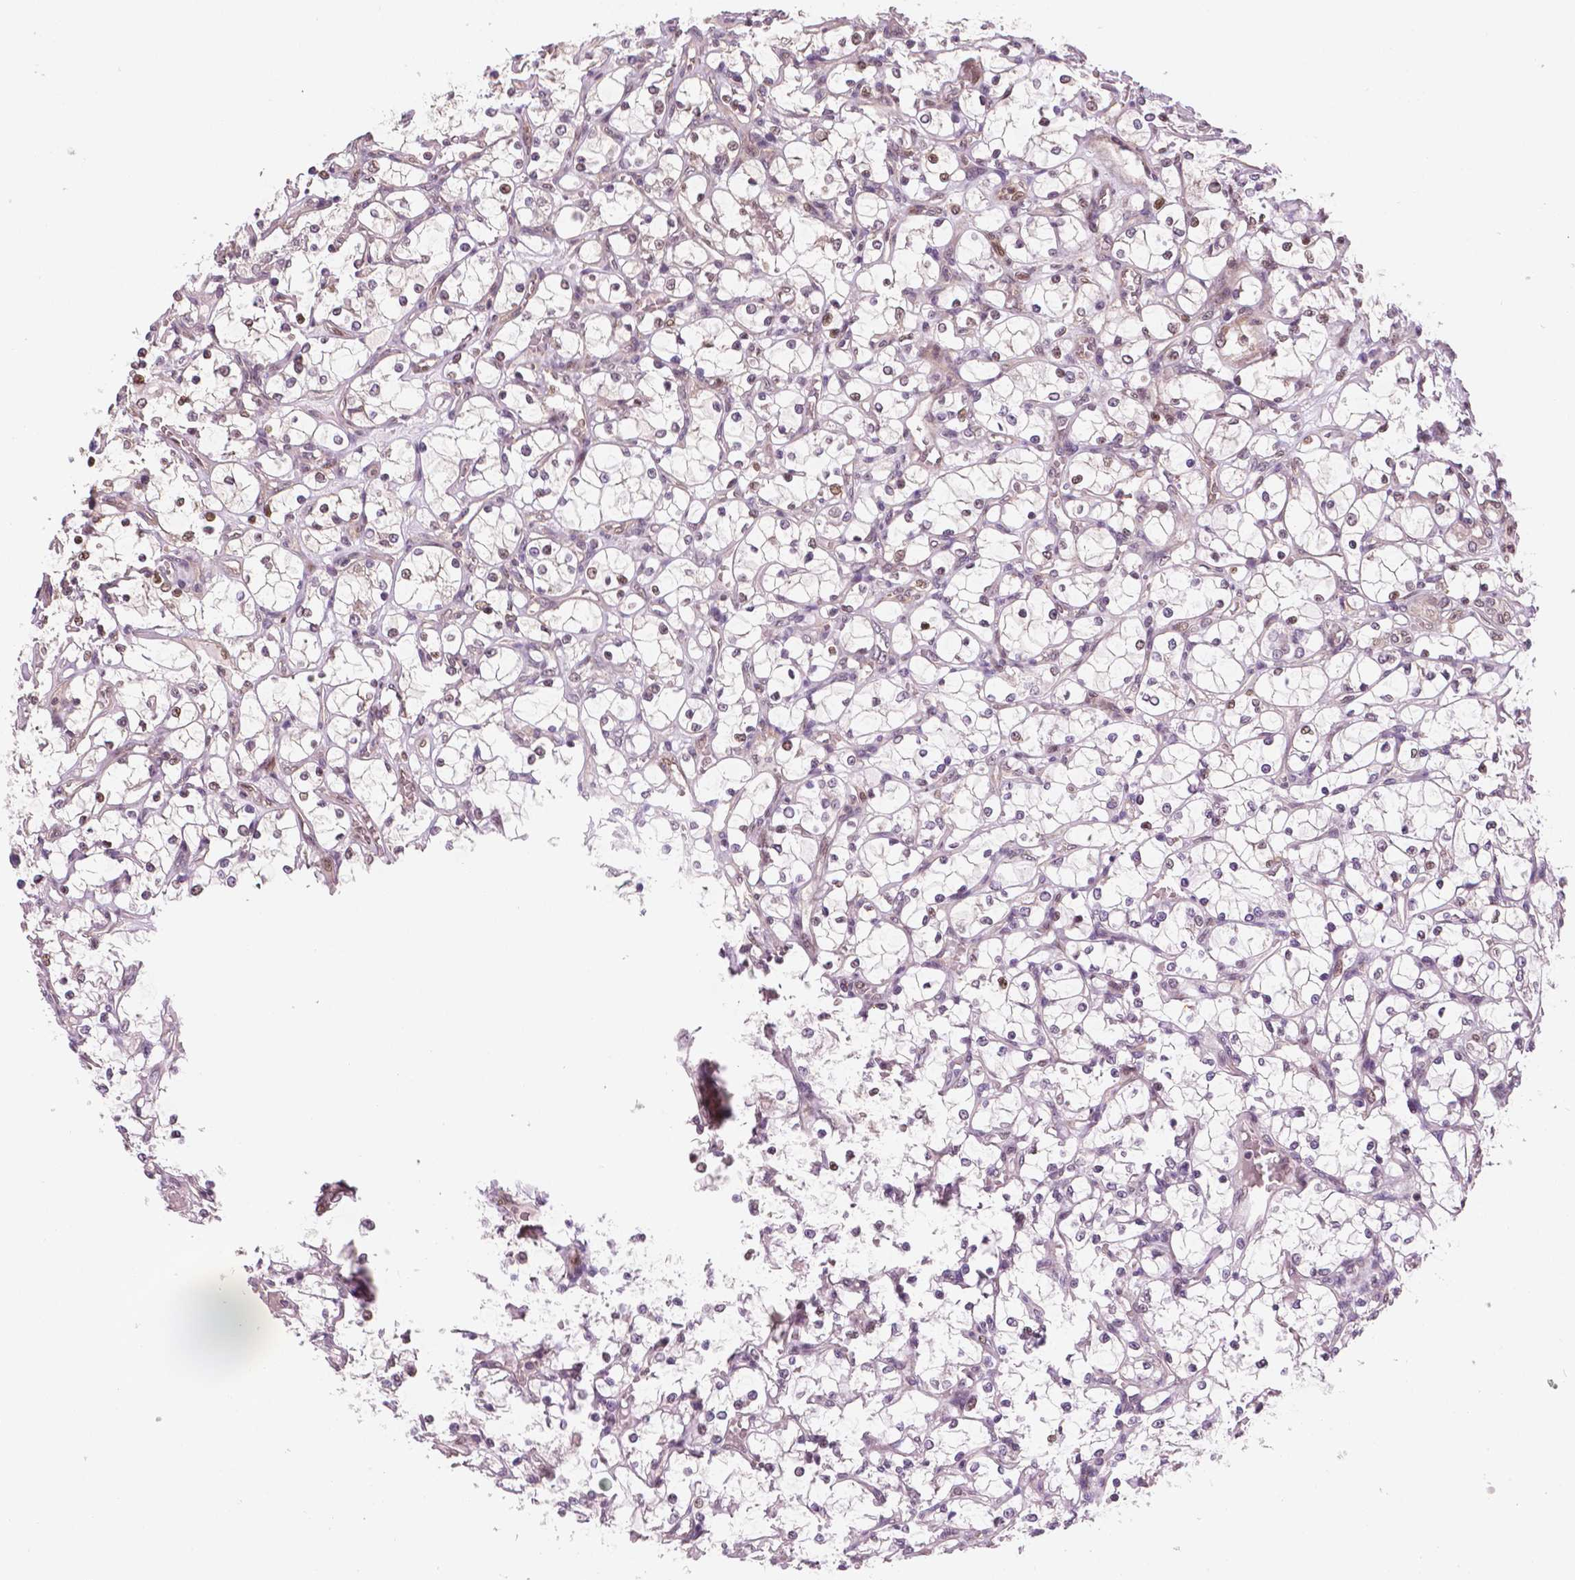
{"staining": {"intensity": "moderate", "quantity": ">75%", "location": "nuclear"}, "tissue": "renal cancer", "cell_type": "Tumor cells", "image_type": "cancer", "snomed": [{"axis": "morphology", "description": "Adenocarcinoma, NOS"}, {"axis": "topography", "description": "Kidney"}], "caption": "An image of human renal cancer stained for a protein shows moderate nuclear brown staining in tumor cells.", "gene": "STAT3", "patient": {"sex": "female", "age": 69}}